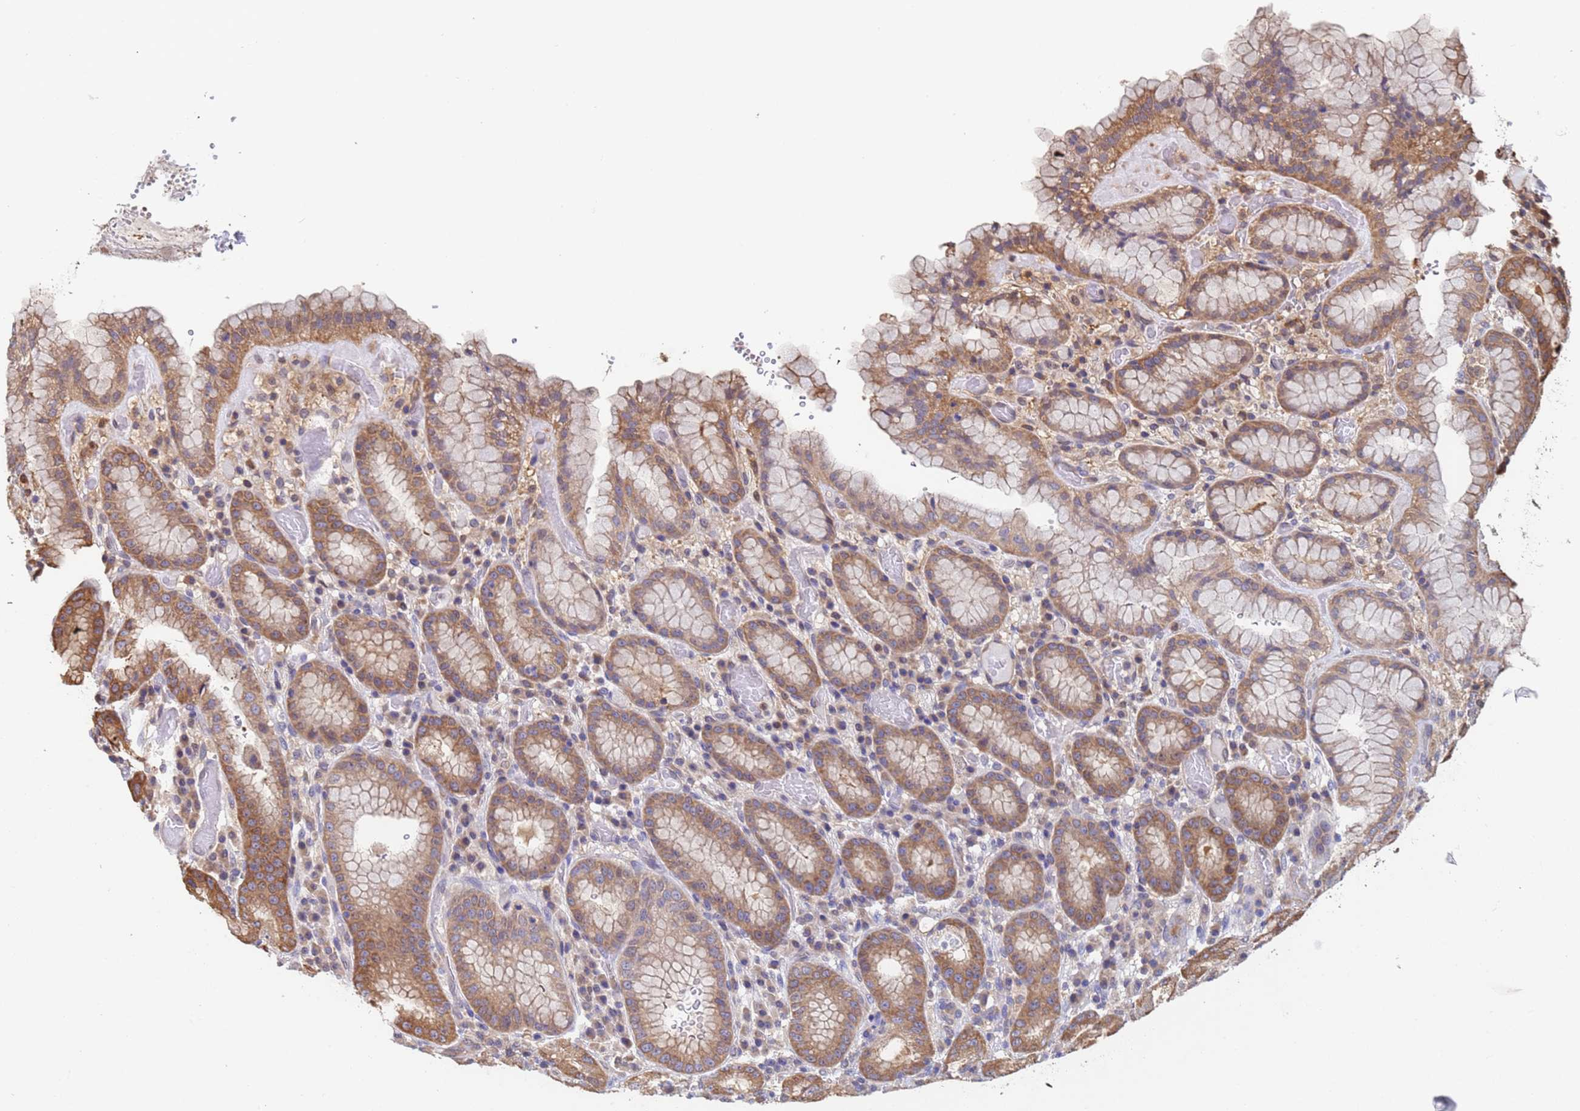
{"staining": {"intensity": "moderate", "quantity": "25%-75%", "location": "cytoplasmic/membranous"}, "tissue": "stomach", "cell_type": "Glandular cells", "image_type": "normal", "snomed": [{"axis": "morphology", "description": "Normal tissue, NOS"}, {"axis": "topography", "description": "Stomach, upper"}], "caption": "High-magnification brightfield microscopy of benign stomach stained with DAB (3,3'-diaminobenzidine) (brown) and counterstained with hematoxylin (blue). glandular cells exhibit moderate cytoplasmic/membranous expression is identified in about25%-75% of cells.", "gene": "FAM25A", "patient": {"sex": "male", "age": 52}}